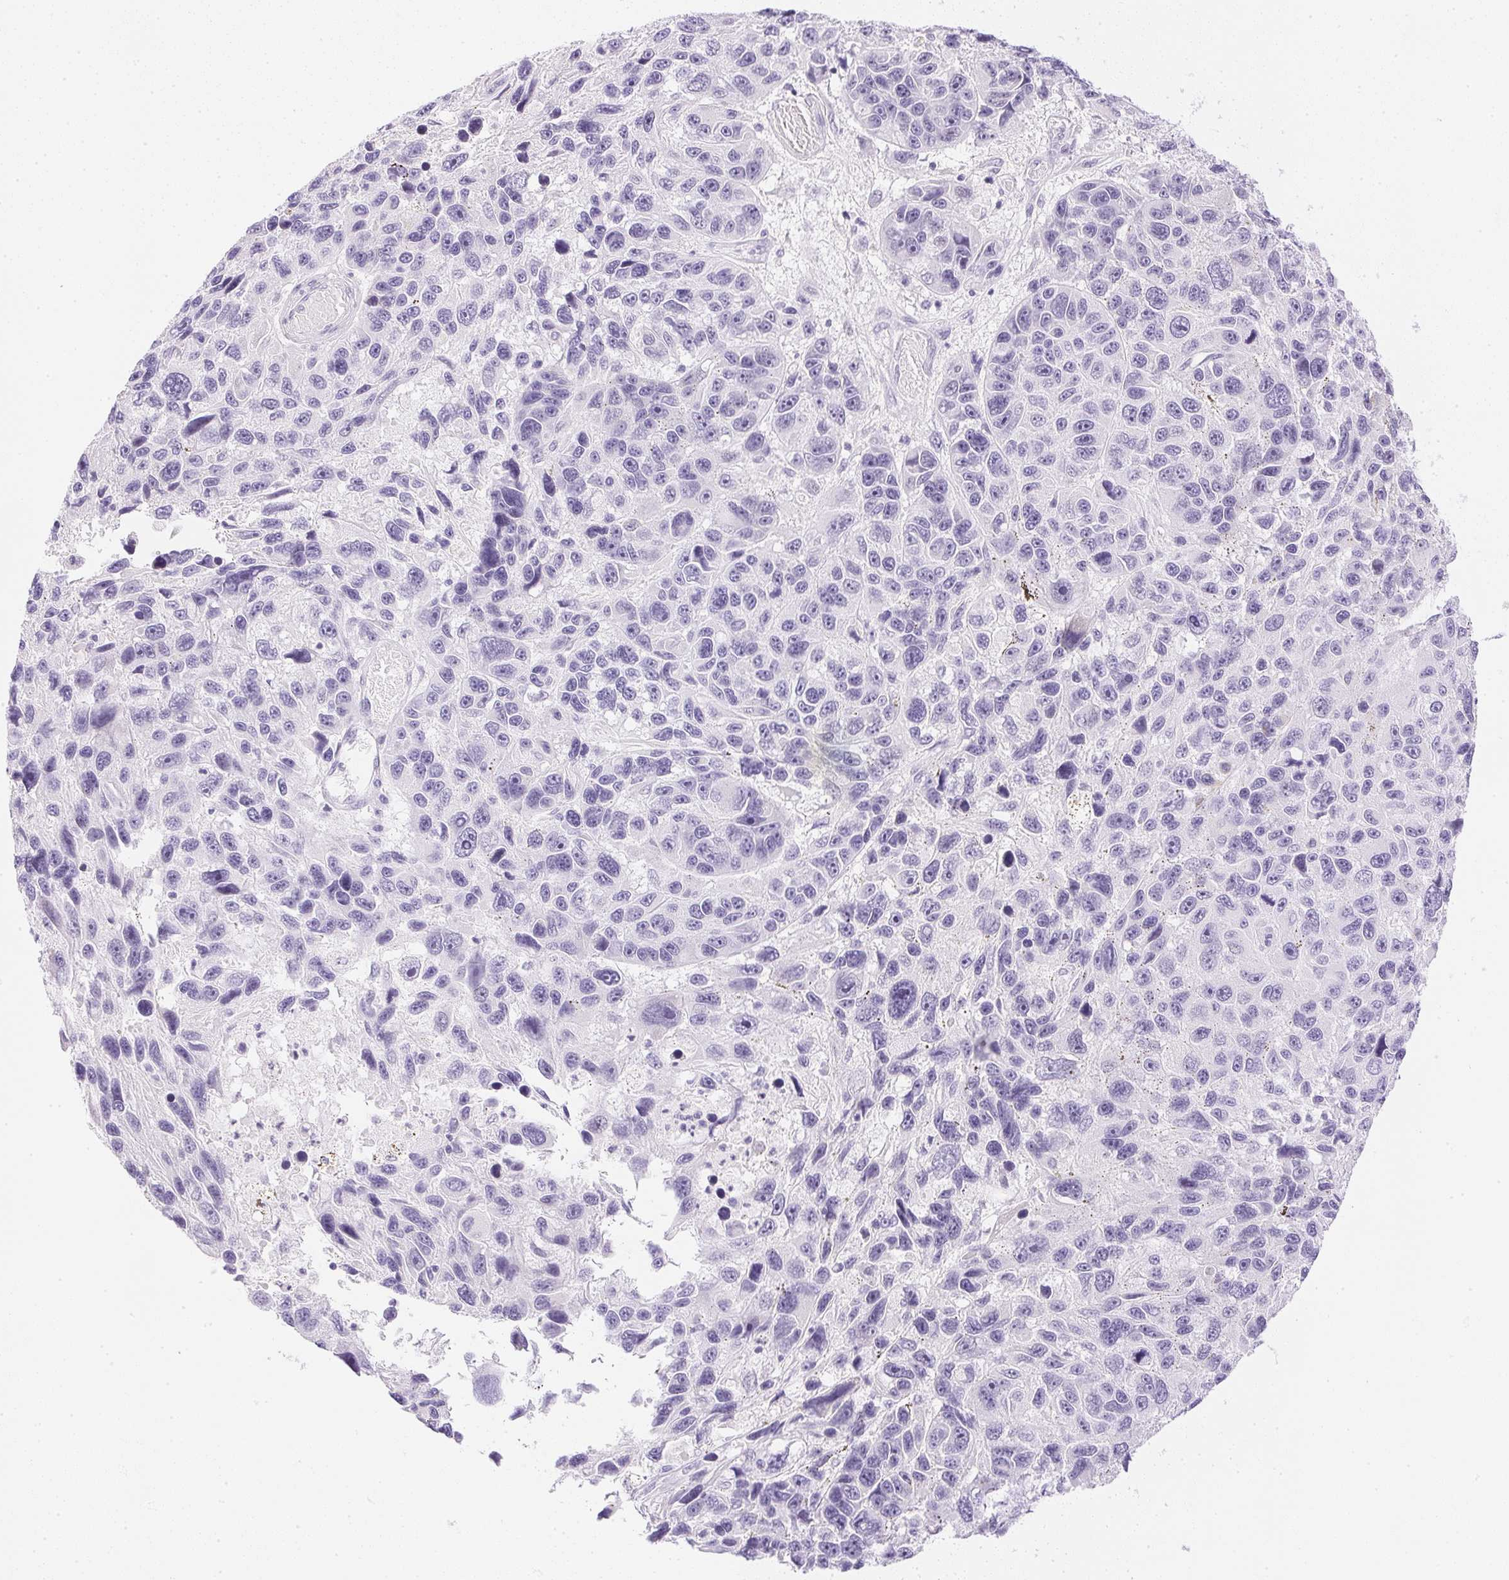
{"staining": {"intensity": "negative", "quantity": "none", "location": "none"}, "tissue": "melanoma", "cell_type": "Tumor cells", "image_type": "cancer", "snomed": [{"axis": "morphology", "description": "Malignant melanoma, NOS"}, {"axis": "topography", "description": "Skin"}], "caption": "A high-resolution micrograph shows immunohistochemistry (IHC) staining of malignant melanoma, which reveals no significant positivity in tumor cells.", "gene": "CPB1", "patient": {"sex": "male", "age": 53}}